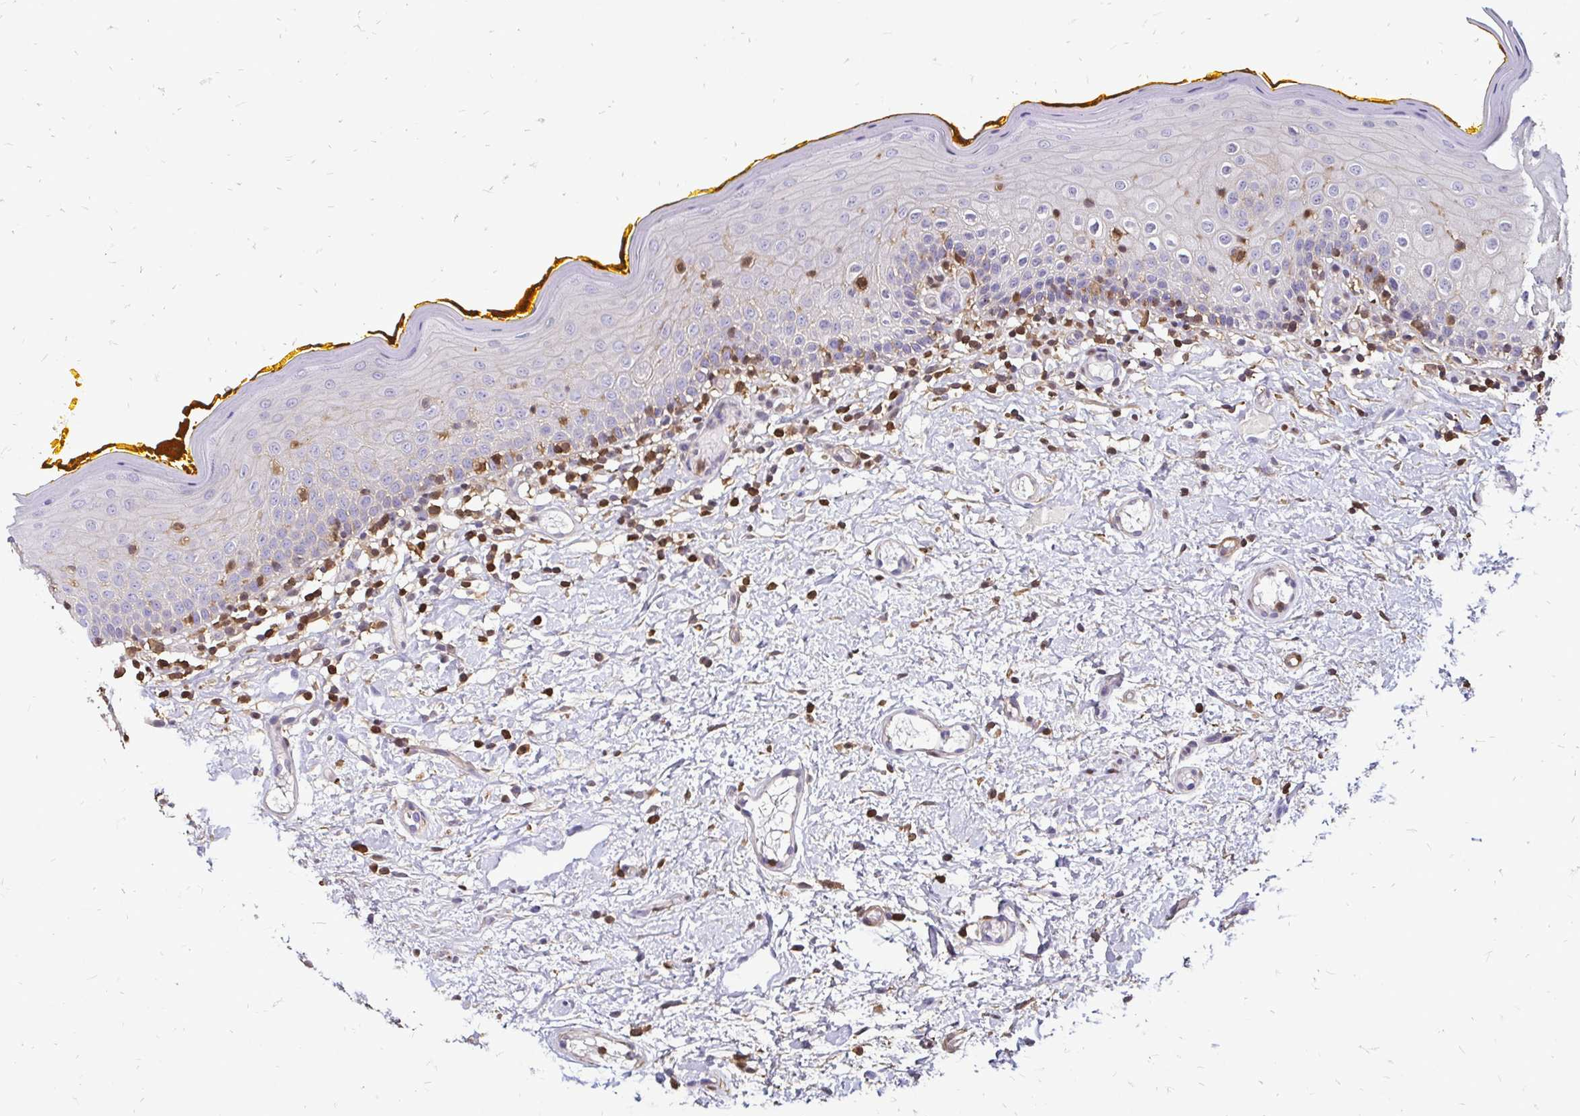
{"staining": {"intensity": "negative", "quantity": "none", "location": "none"}, "tissue": "oral mucosa", "cell_type": "Squamous epithelial cells", "image_type": "normal", "snomed": [{"axis": "morphology", "description": "Normal tissue, NOS"}, {"axis": "topography", "description": "Oral tissue"}, {"axis": "topography", "description": "Tounge, NOS"}], "caption": "An IHC photomicrograph of unremarkable oral mucosa is shown. There is no staining in squamous epithelial cells of oral mucosa.", "gene": "ZFP1", "patient": {"sex": "female", "age": 58}}